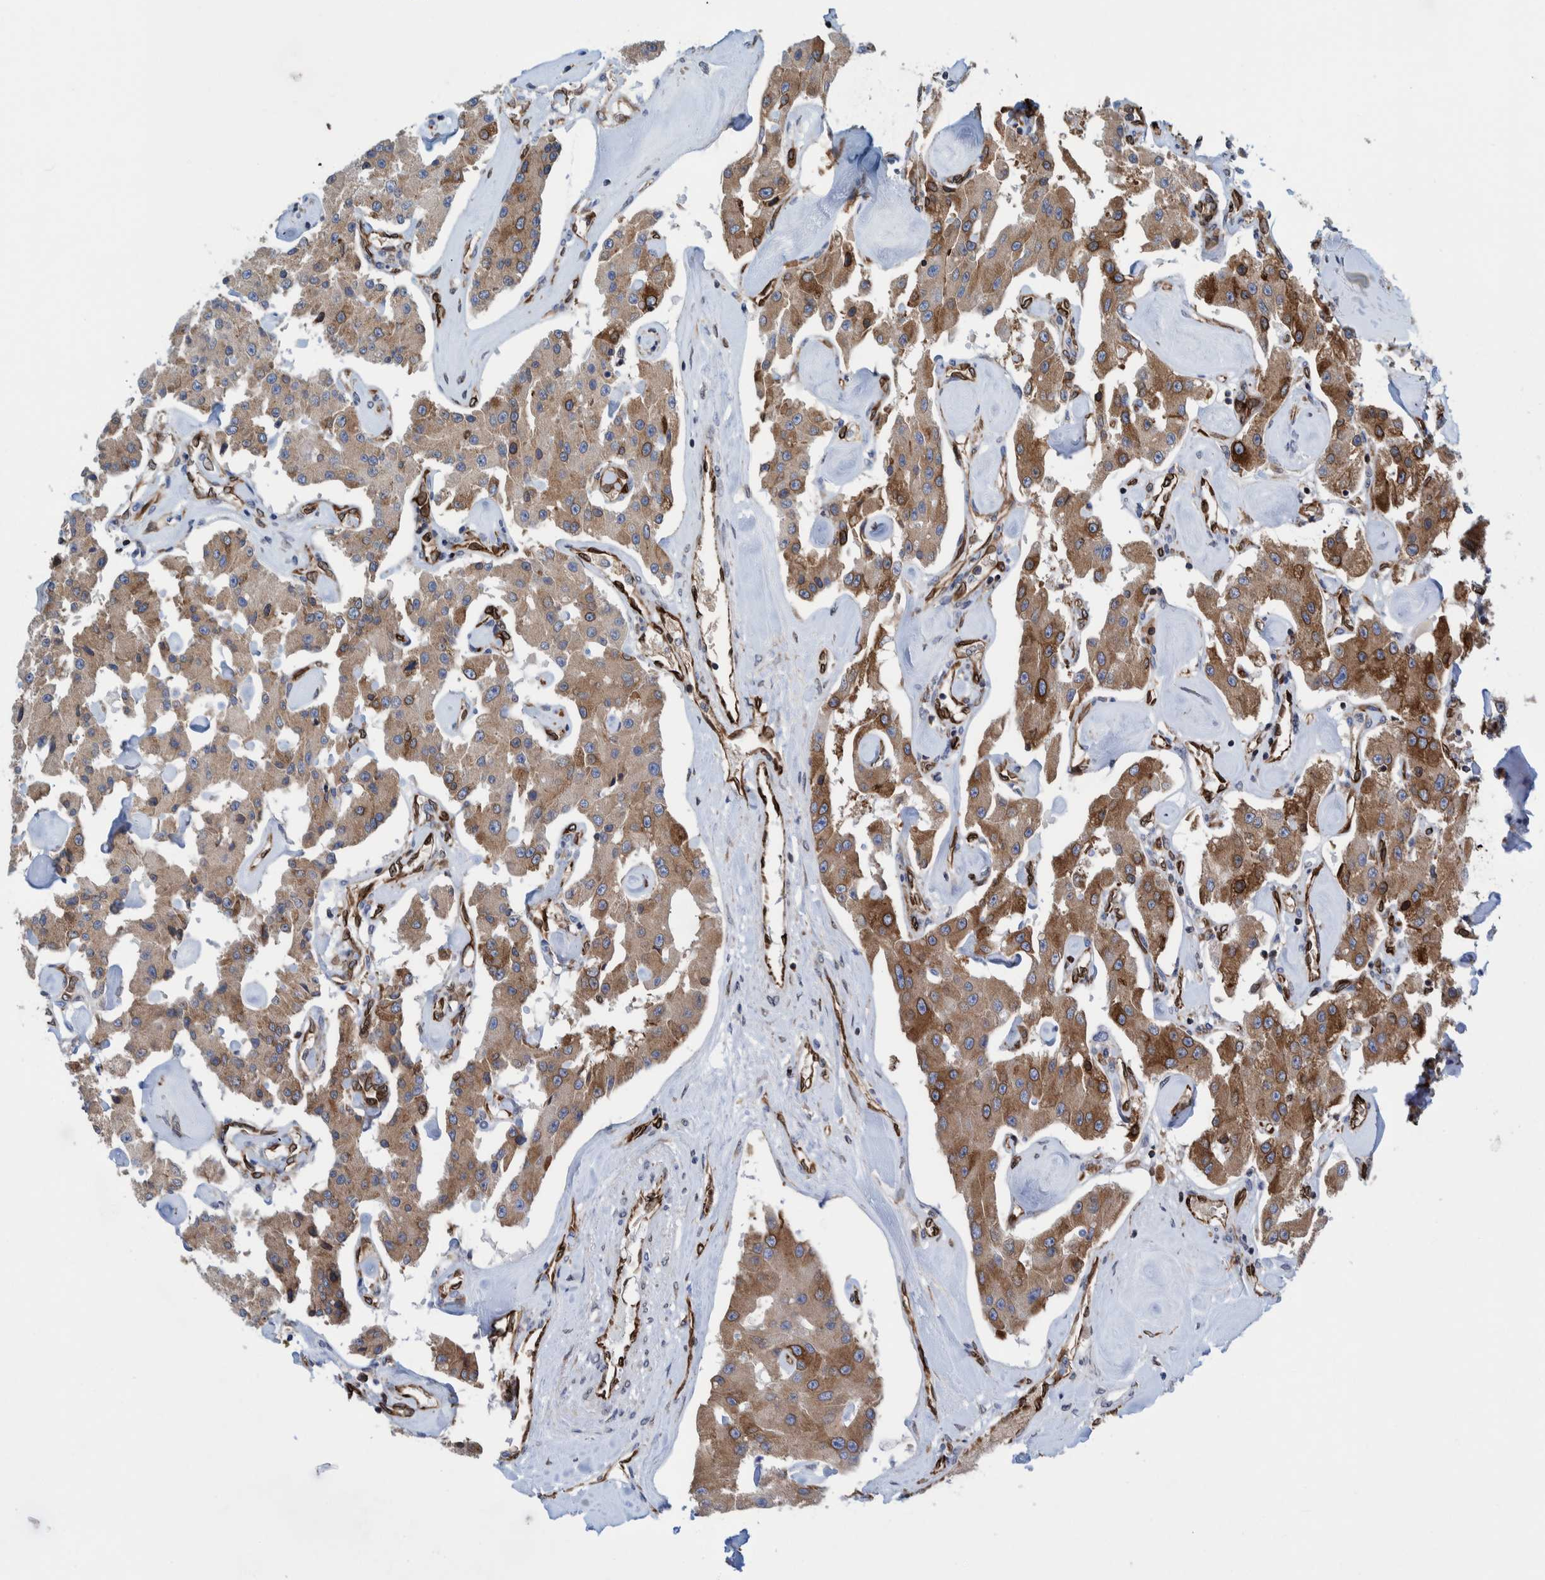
{"staining": {"intensity": "moderate", "quantity": ">75%", "location": "cytoplasmic/membranous"}, "tissue": "carcinoid", "cell_type": "Tumor cells", "image_type": "cancer", "snomed": [{"axis": "morphology", "description": "Carcinoid, malignant, NOS"}, {"axis": "topography", "description": "Pancreas"}], "caption": "DAB immunohistochemical staining of human carcinoid shows moderate cytoplasmic/membranous protein positivity in approximately >75% of tumor cells.", "gene": "THEM6", "patient": {"sex": "male", "age": 41}}